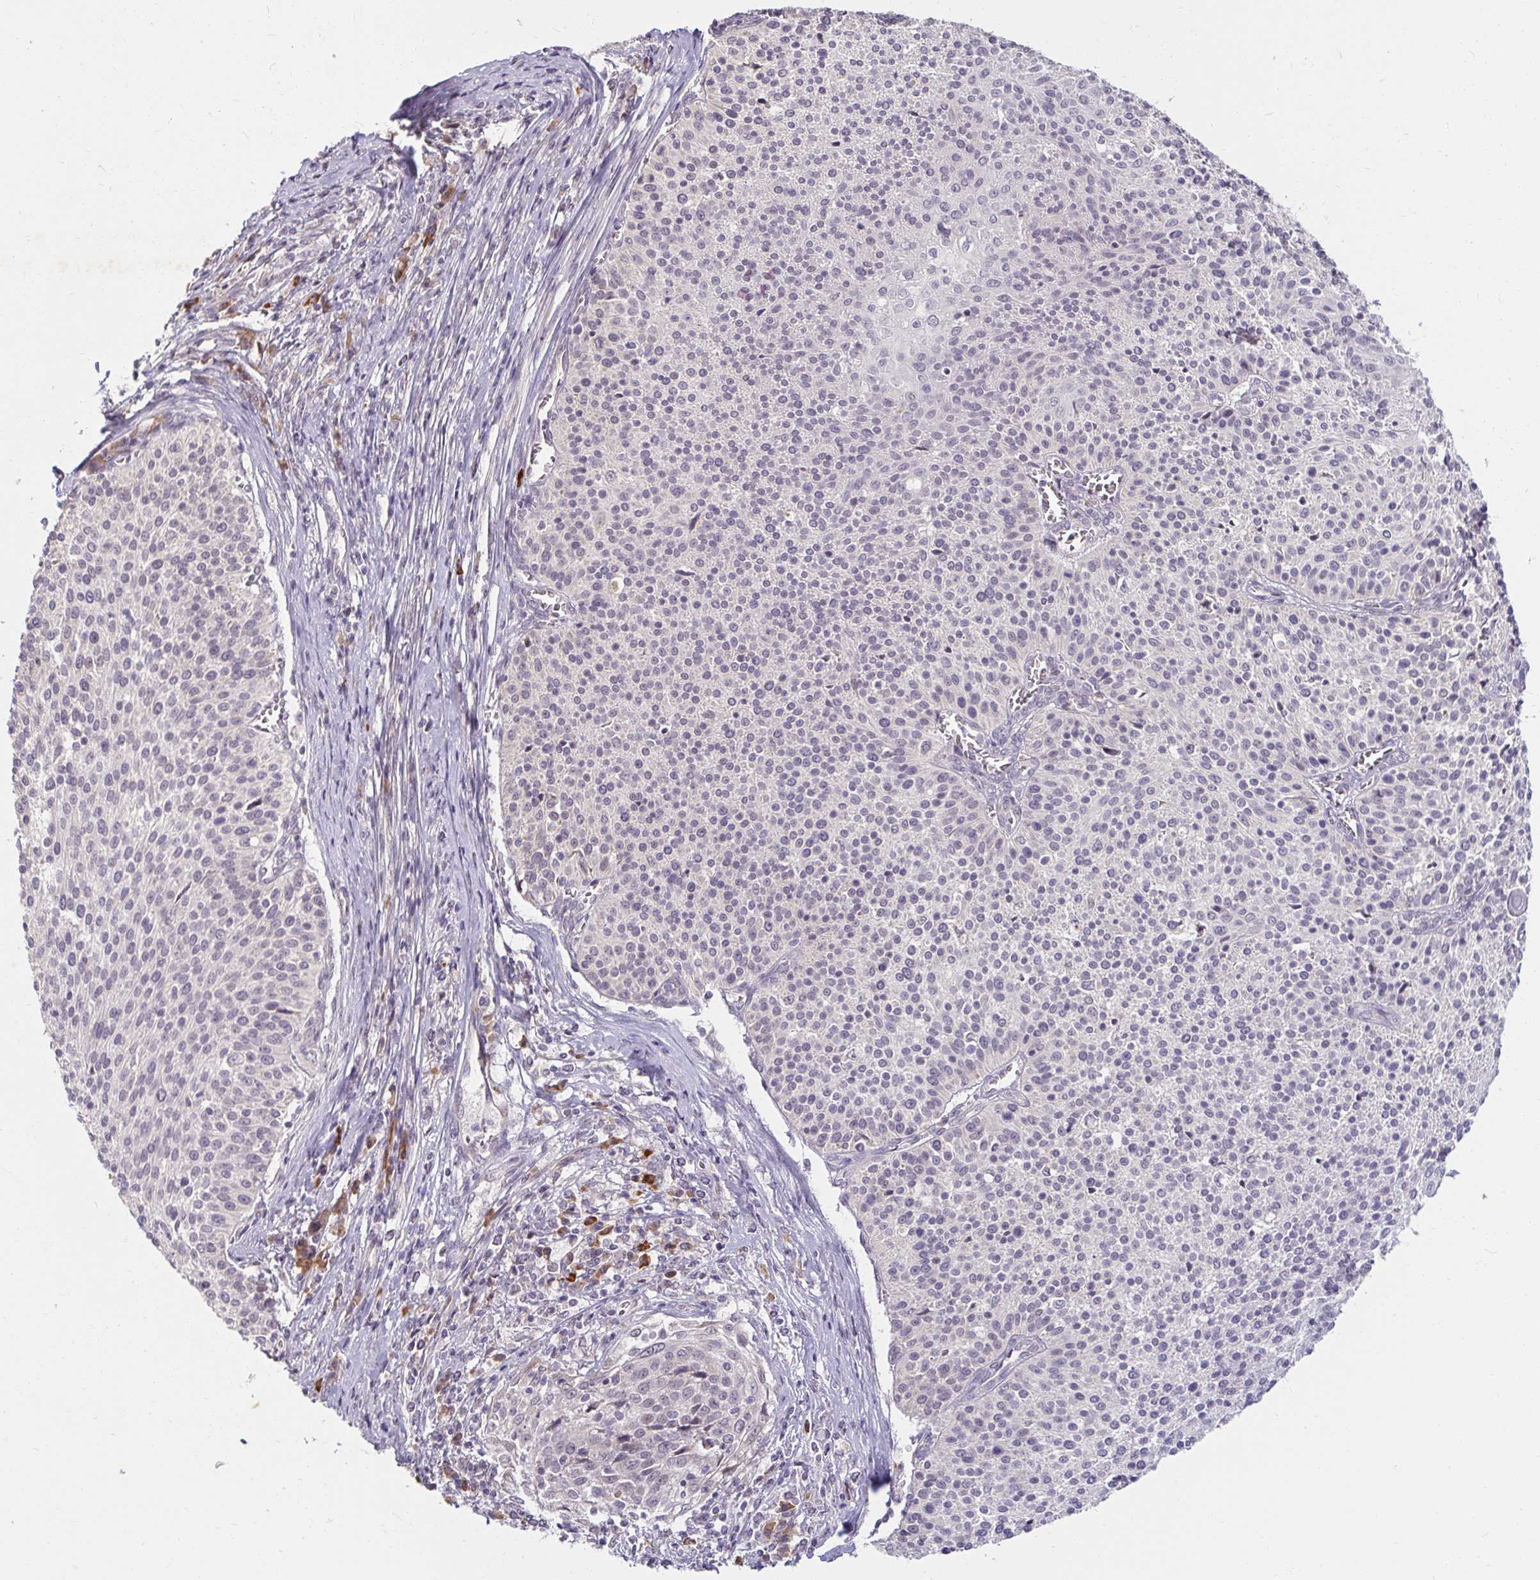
{"staining": {"intensity": "negative", "quantity": "none", "location": "none"}, "tissue": "cervical cancer", "cell_type": "Tumor cells", "image_type": "cancer", "snomed": [{"axis": "morphology", "description": "Squamous cell carcinoma, NOS"}, {"axis": "topography", "description": "Cervix"}], "caption": "Immunohistochemistry (IHC) of cervical cancer (squamous cell carcinoma) displays no expression in tumor cells.", "gene": "DDN", "patient": {"sex": "female", "age": 31}}